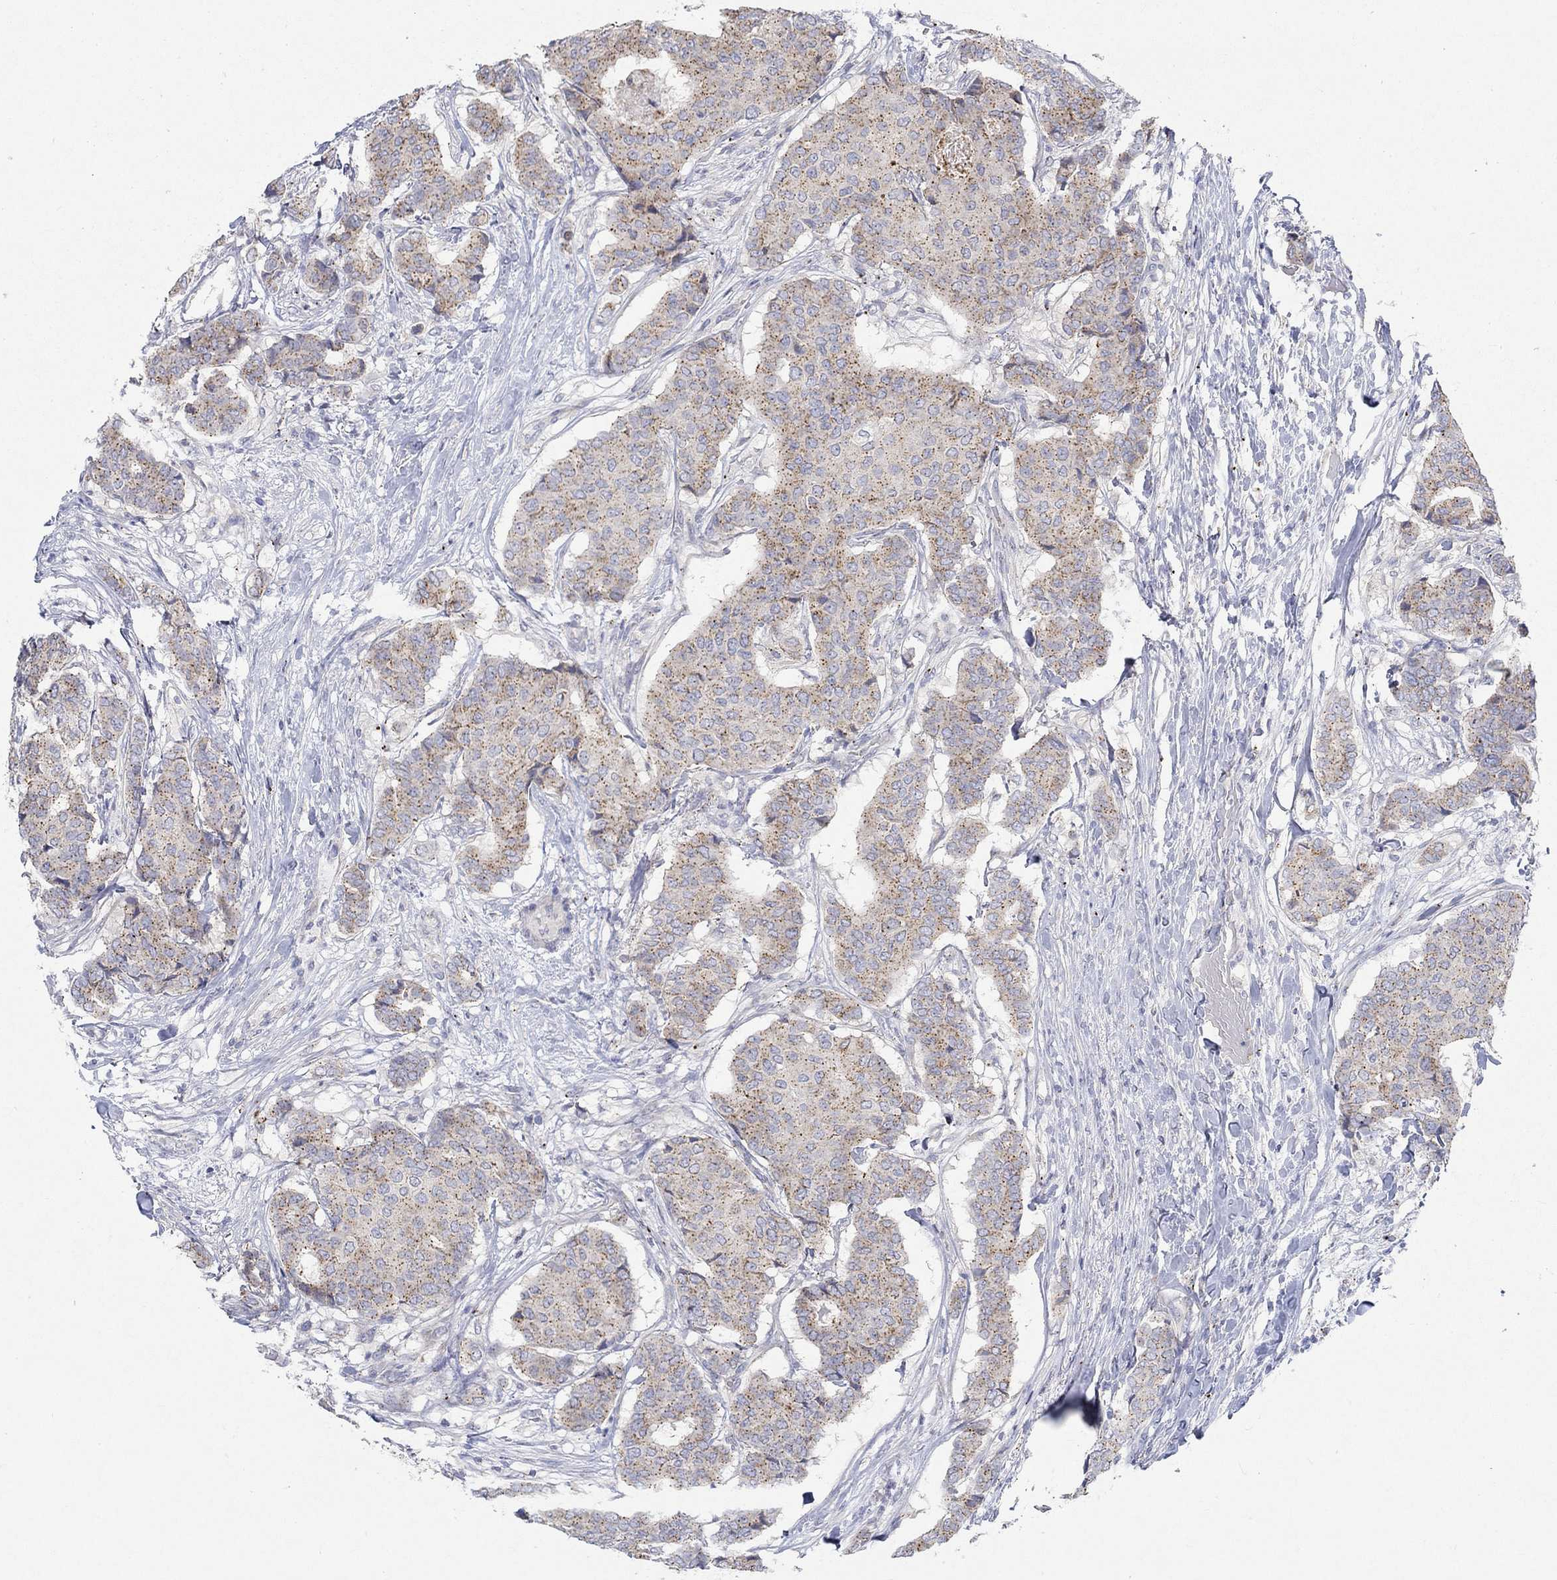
{"staining": {"intensity": "moderate", "quantity": "25%-75%", "location": "cytoplasmic/membranous"}, "tissue": "breast cancer", "cell_type": "Tumor cells", "image_type": "cancer", "snomed": [{"axis": "morphology", "description": "Duct carcinoma"}, {"axis": "topography", "description": "Breast"}], "caption": "Approximately 25%-75% of tumor cells in human intraductal carcinoma (breast) reveal moderate cytoplasmic/membranous protein positivity as visualized by brown immunohistochemical staining.", "gene": "NAV3", "patient": {"sex": "female", "age": 75}}